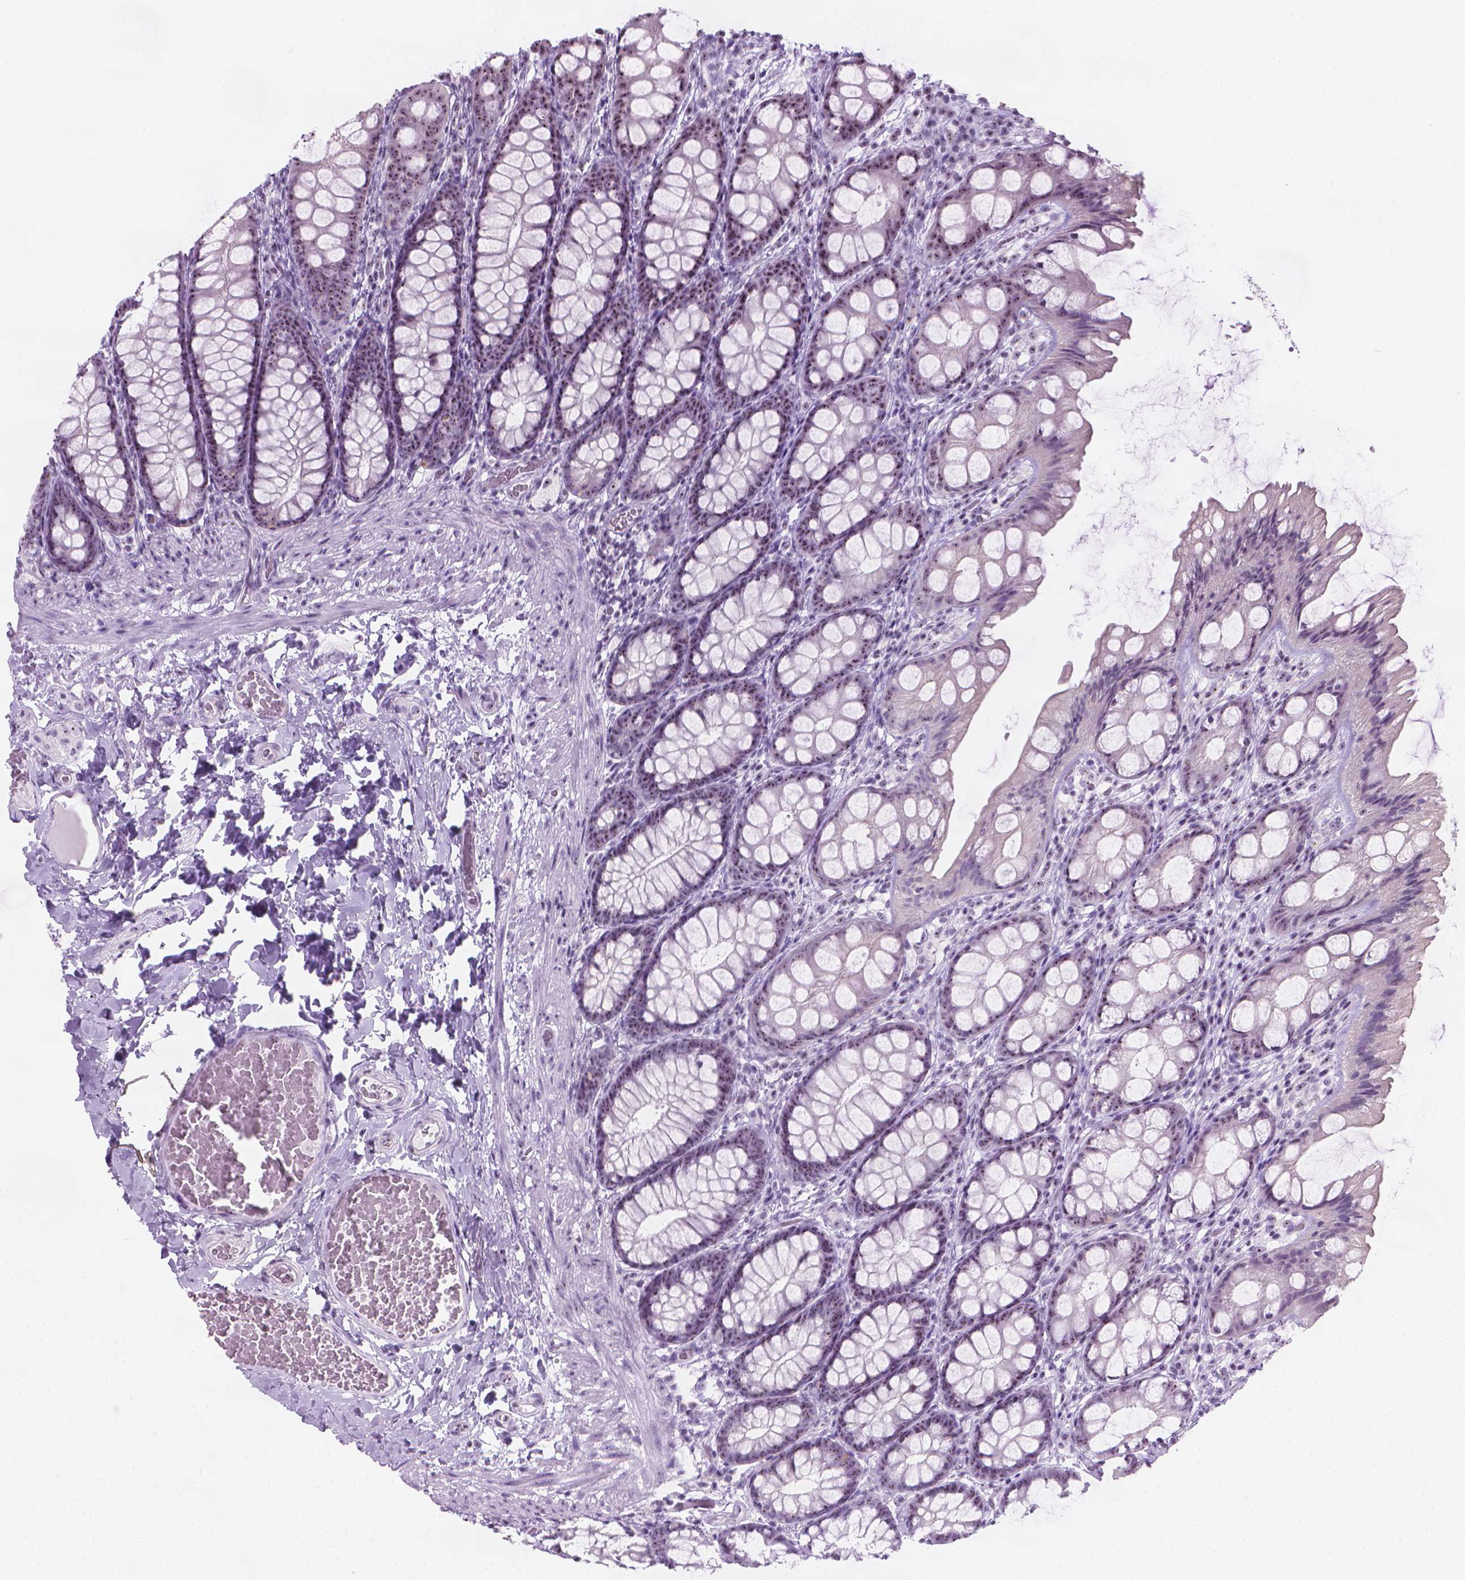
{"staining": {"intensity": "negative", "quantity": "none", "location": "none"}, "tissue": "colon", "cell_type": "Endothelial cells", "image_type": "normal", "snomed": [{"axis": "morphology", "description": "Normal tissue, NOS"}, {"axis": "topography", "description": "Colon"}], "caption": "Immunohistochemistry (IHC) photomicrograph of unremarkable colon: human colon stained with DAB reveals no significant protein staining in endothelial cells.", "gene": "NOL7", "patient": {"sex": "male", "age": 47}}